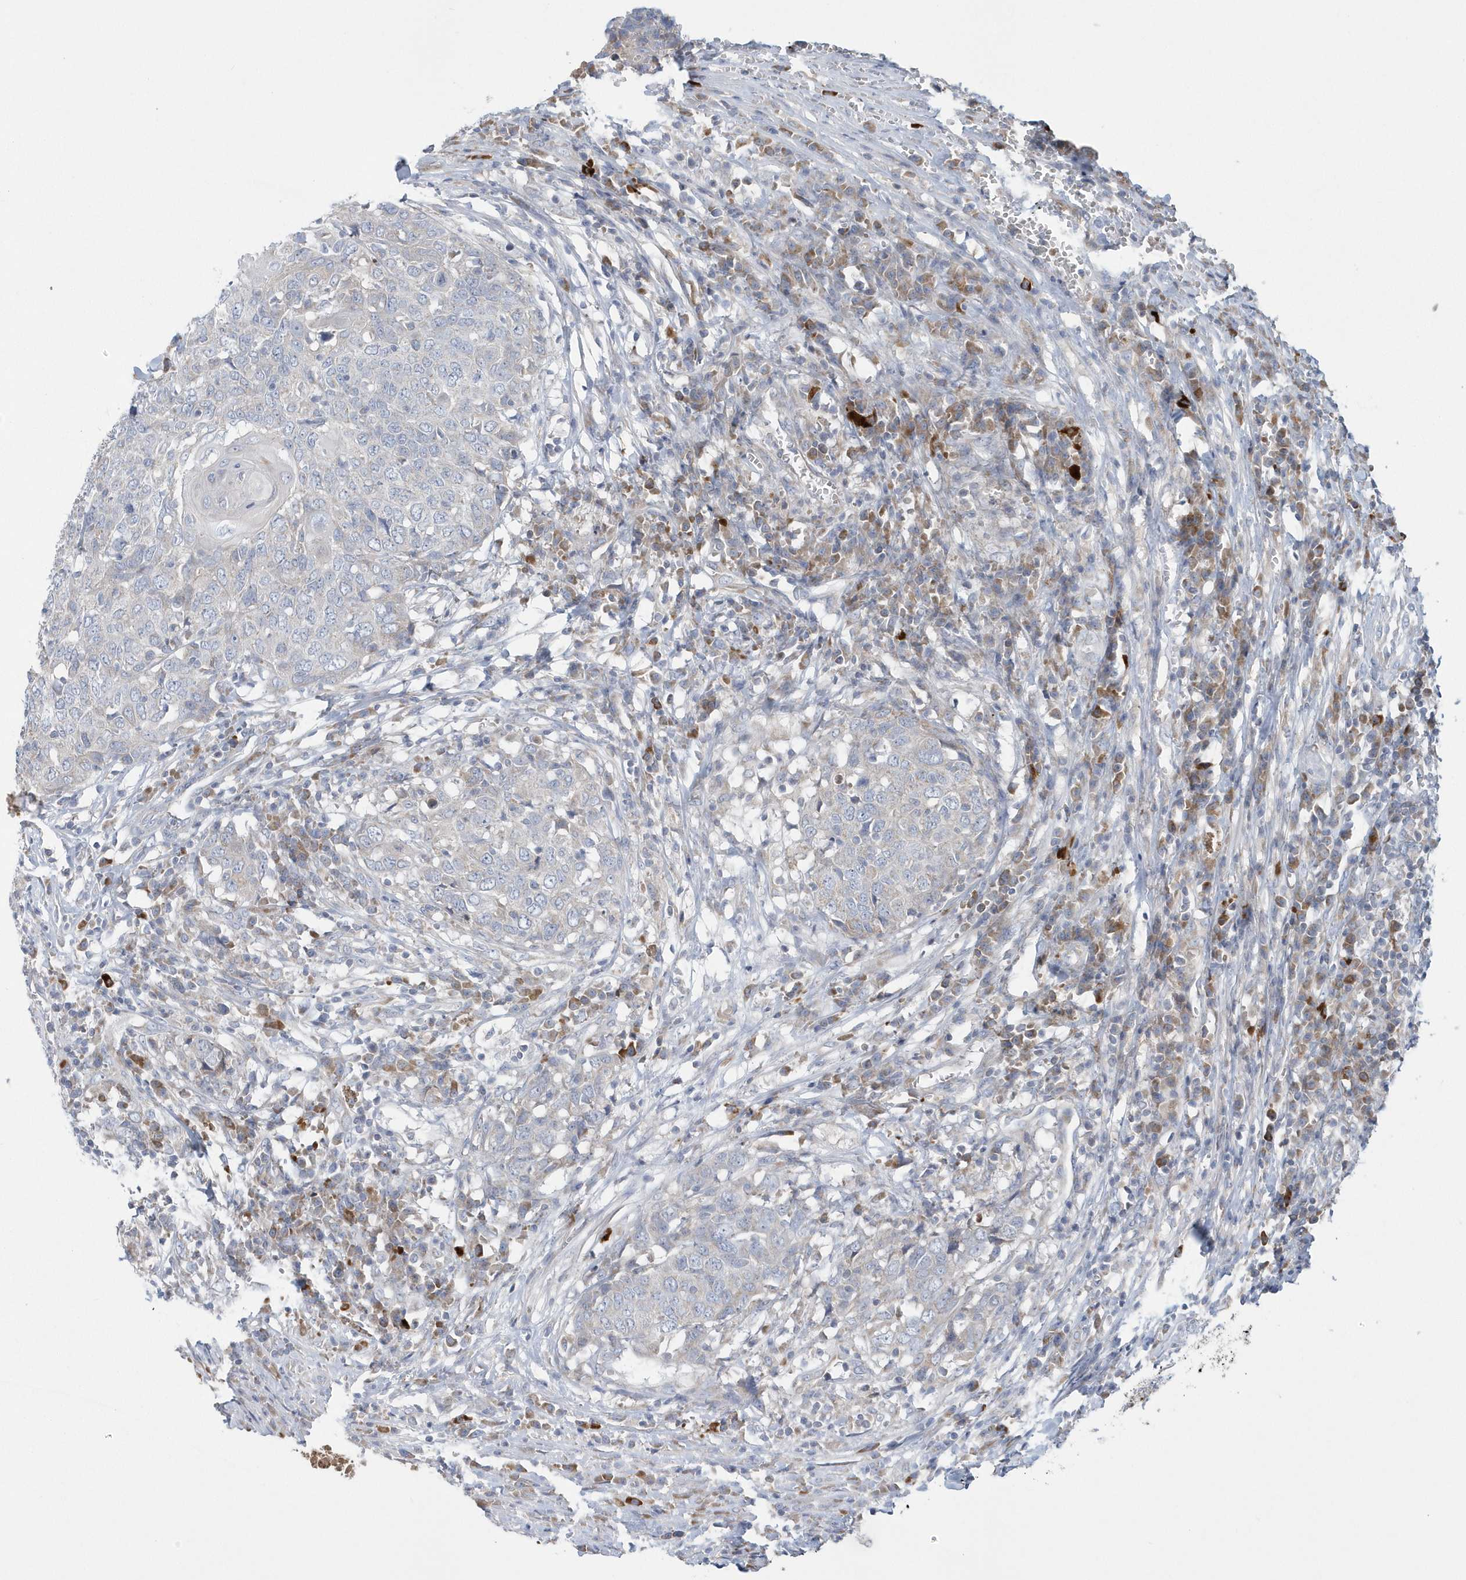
{"staining": {"intensity": "negative", "quantity": "none", "location": "none"}, "tissue": "head and neck cancer", "cell_type": "Tumor cells", "image_type": "cancer", "snomed": [{"axis": "morphology", "description": "Squamous cell carcinoma, NOS"}, {"axis": "topography", "description": "Head-Neck"}], "caption": "This is an immunohistochemistry (IHC) photomicrograph of squamous cell carcinoma (head and neck). There is no positivity in tumor cells.", "gene": "SPATA18", "patient": {"sex": "male", "age": 66}}